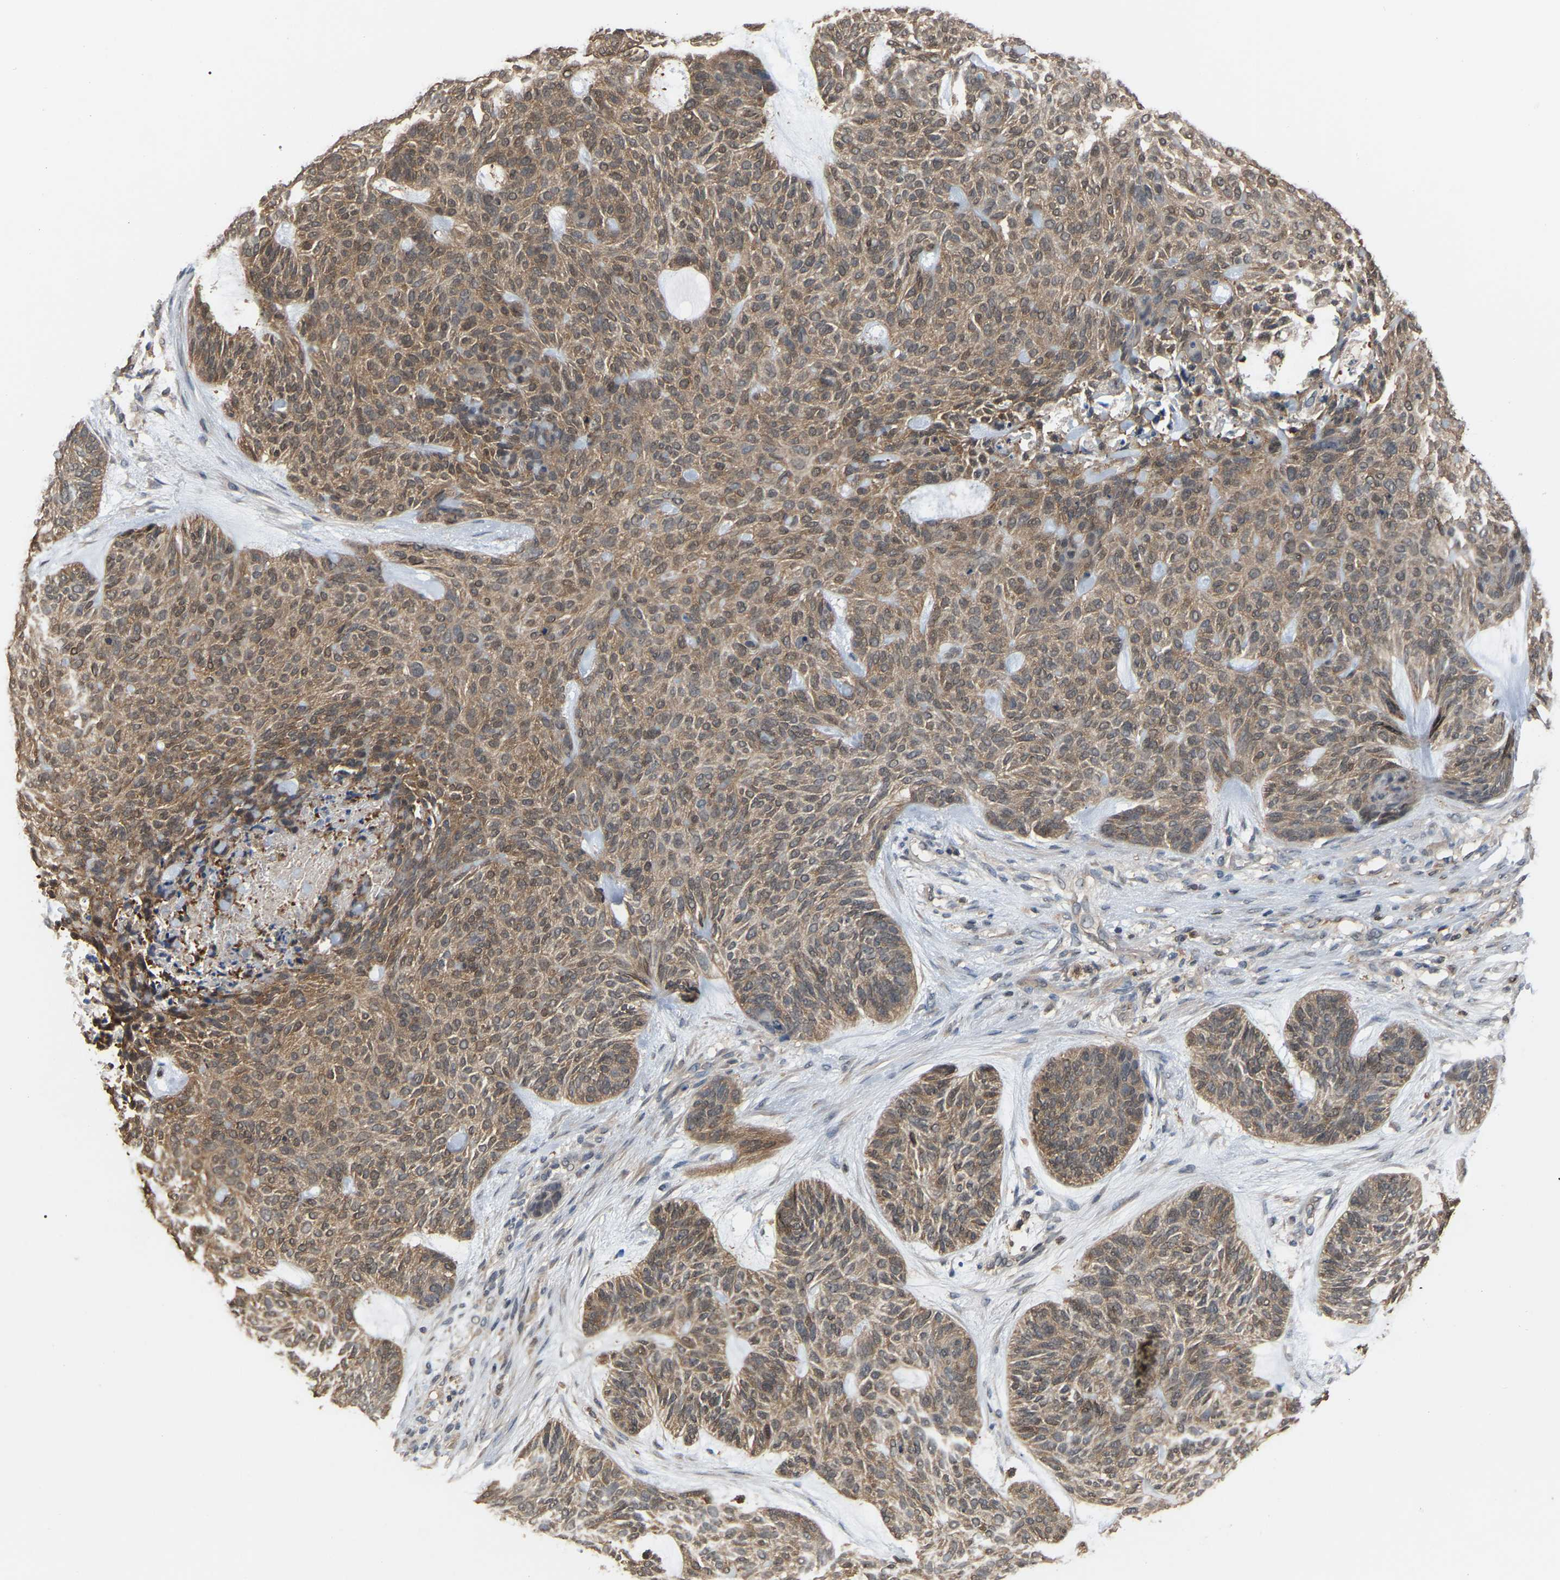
{"staining": {"intensity": "moderate", "quantity": ">75%", "location": "cytoplasmic/membranous"}, "tissue": "skin cancer", "cell_type": "Tumor cells", "image_type": "cancer", "snomed": [{"axis": "morphology", "description": "Basal cell carcinoma"}, {"axis": "topography", "description": "Skin"}], "caption": "Moderate cytoplasmic/membranous expression is identified in approximately >75% of tumor cells in skin cancer (basal cell carcinoma).", "gene": "MTPN", "patient": {"sex": "male", "age": 55}}